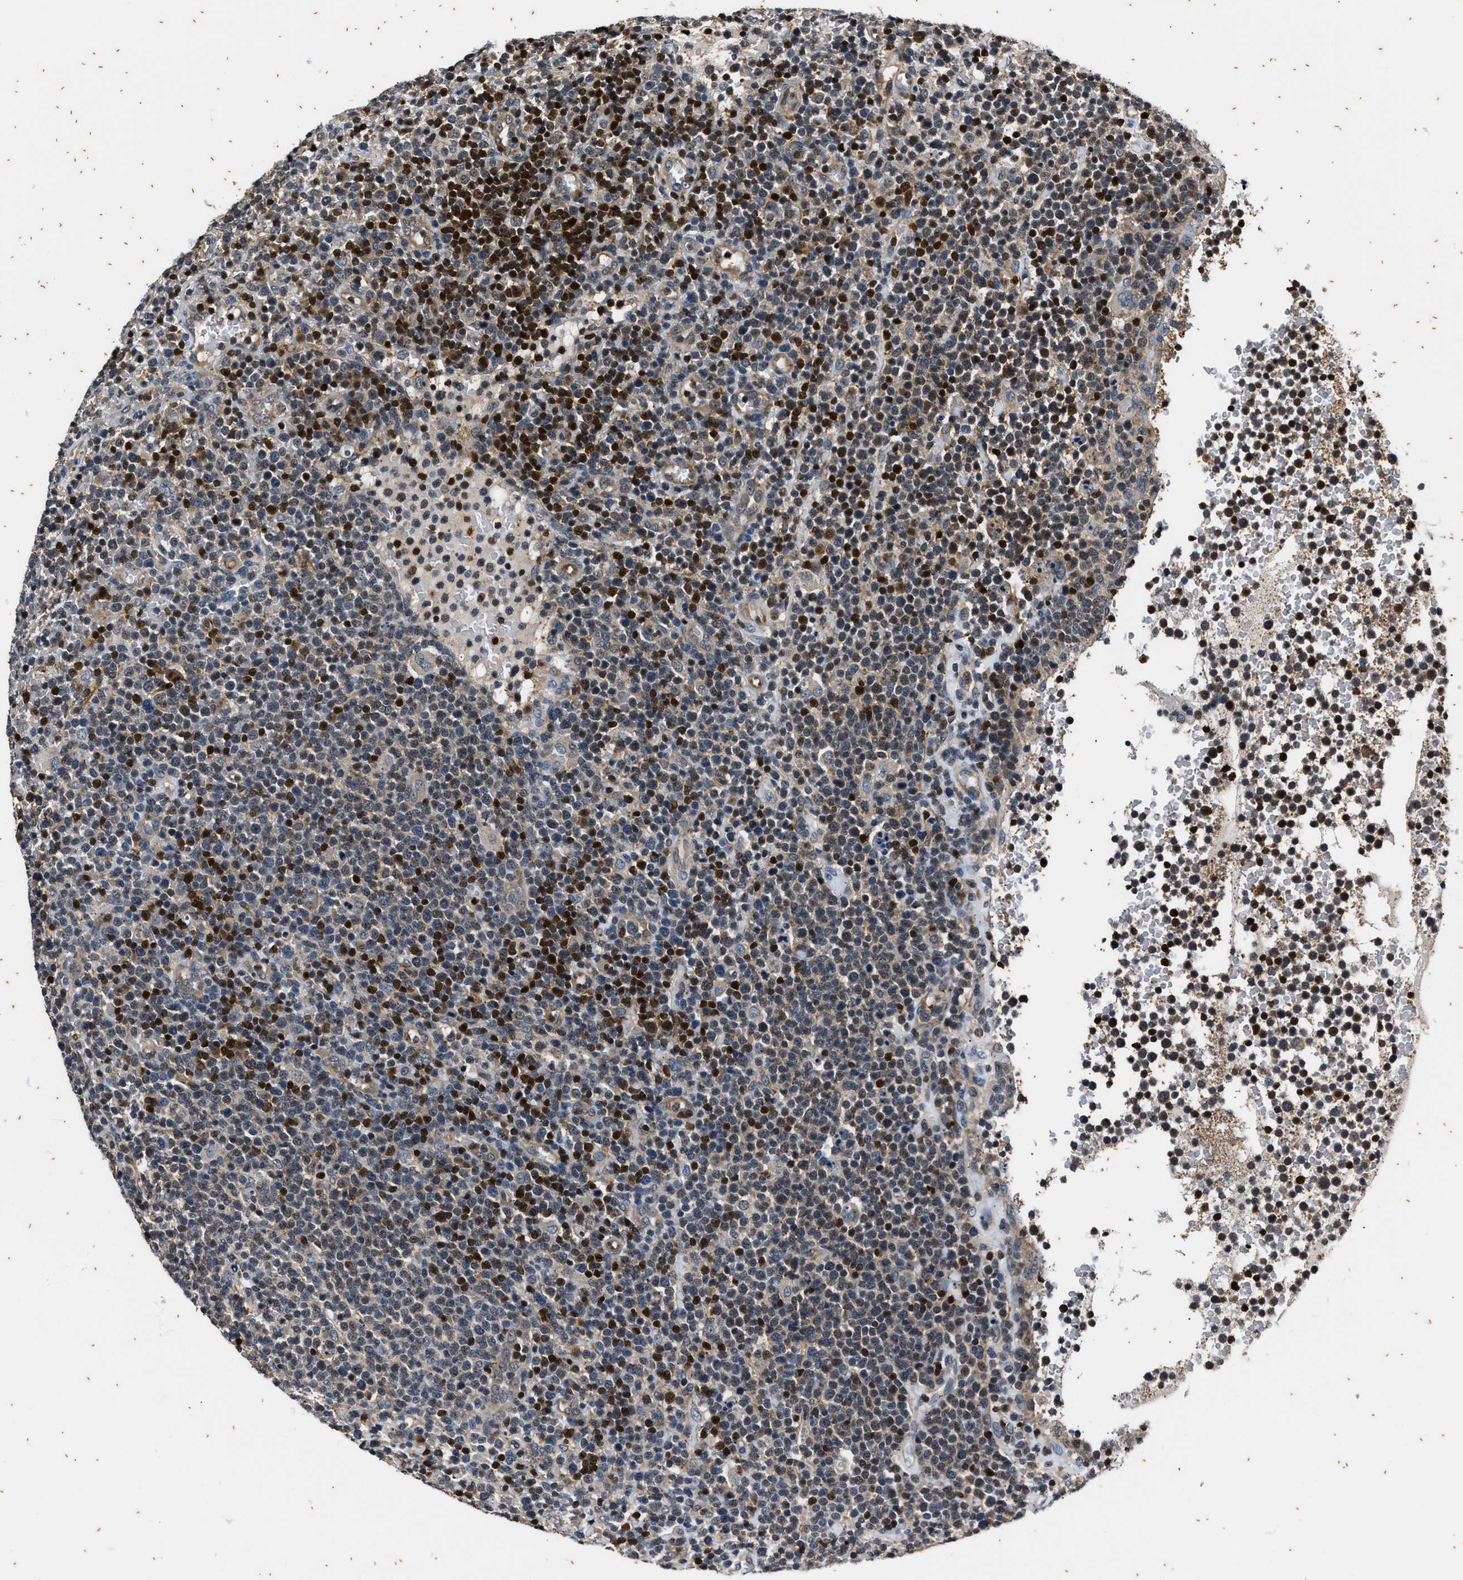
{"staining": {"intensity": "moderate", "quantity": "25%-75%", "location": "nuclear"}, "tissue": "lymphoma", "cell_type": "Tumor cells", "image_type": "cancer", "snomed": [{"axis": "morphology", "description": "Malignant lymphoma, non-Hodgkin's type, High grade"}, {"axis": "topography", "description": "Lymph node"}], "caption": "High-grade malignant lymphoma, non-Hodgkin's type stained for a protein (brown) exhibits moderate nuclear positive expression in about 25%-75% of tumor cells.", "gene": "PTPN7", "patient": {"sex": "male", "age": 61}}